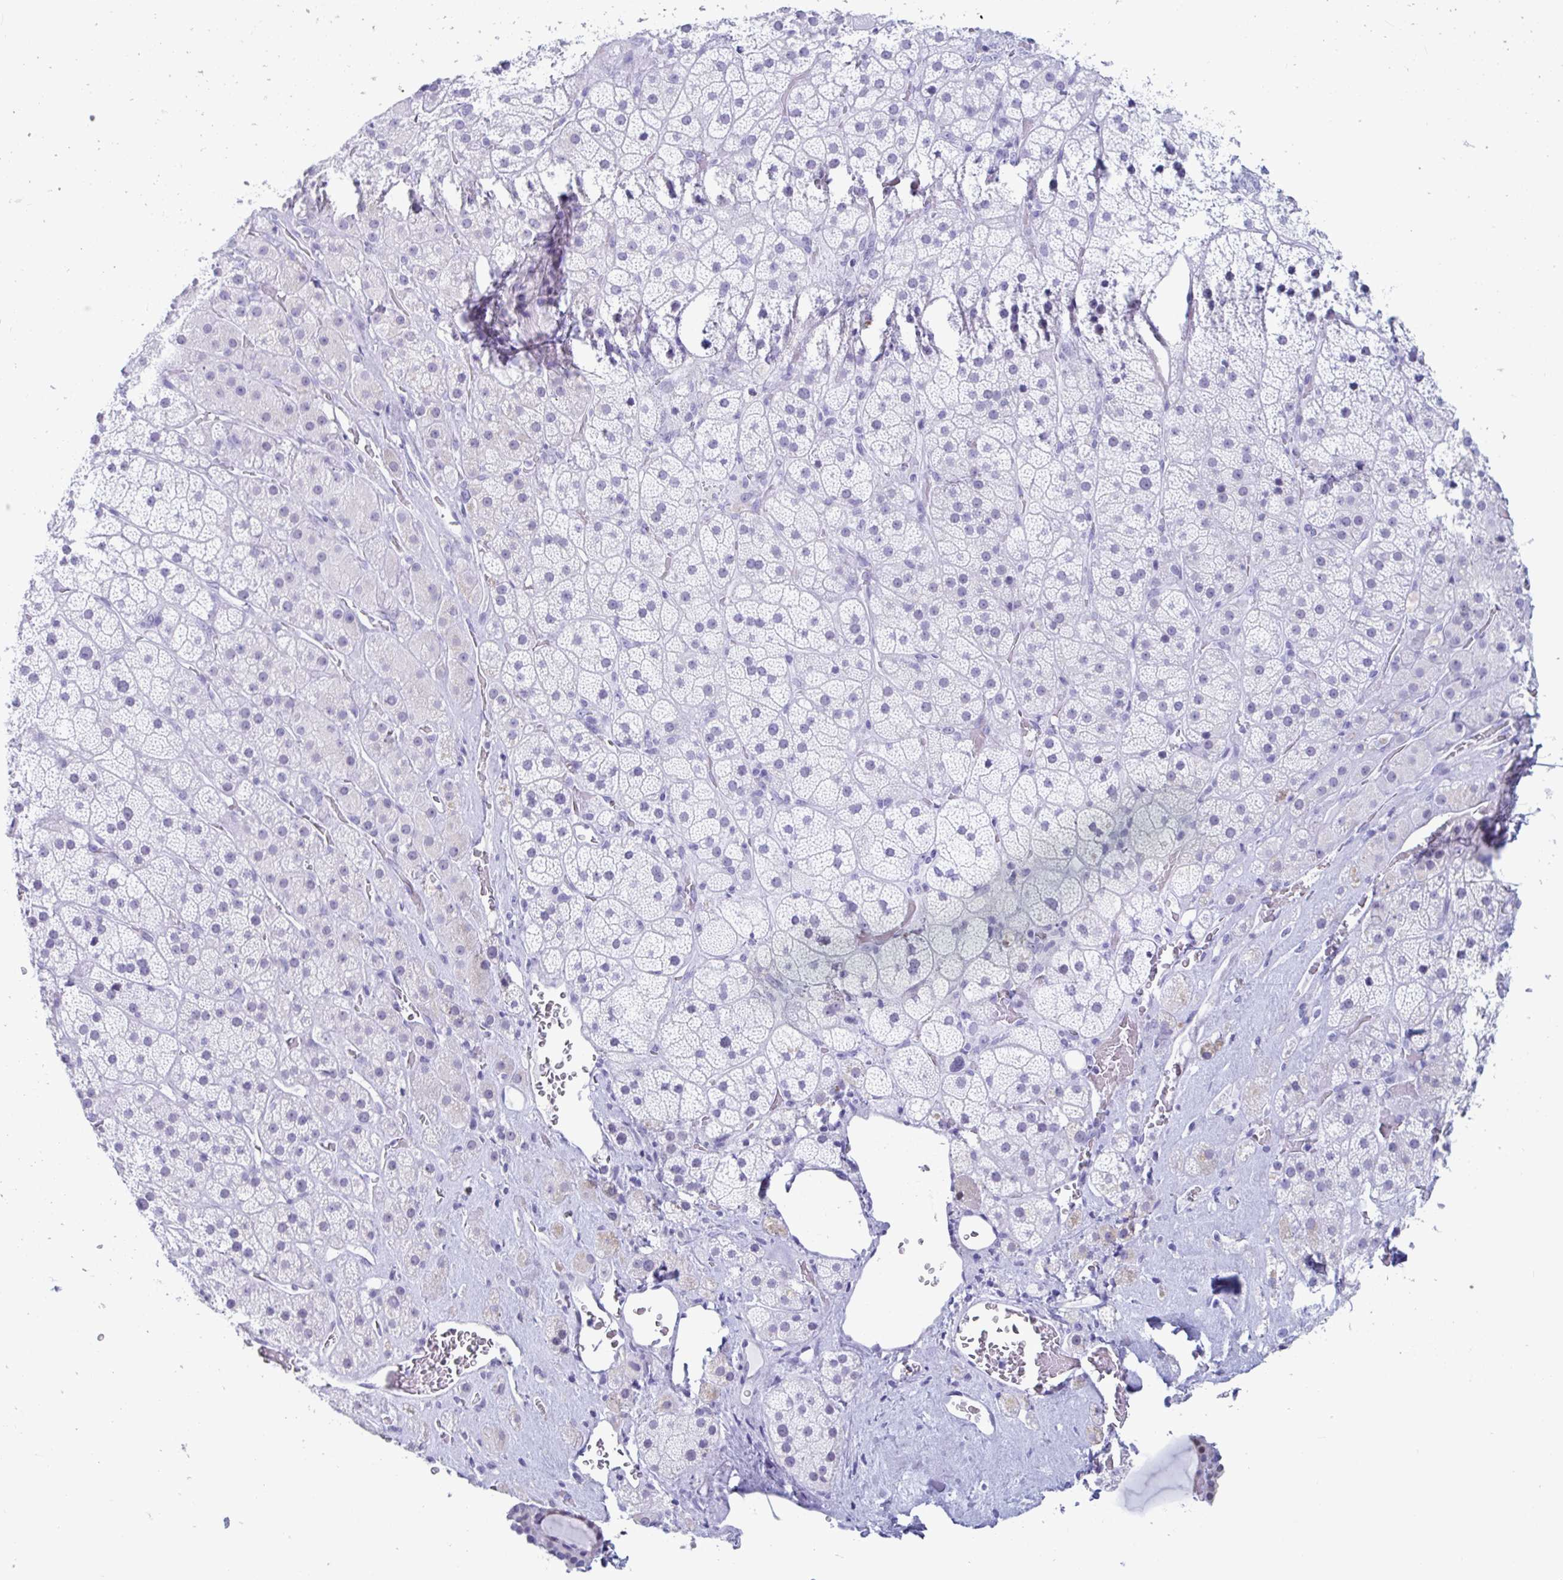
{"staining": {"intensity": "negative", "quantity": "none", "location": "none"}, "tissue": "adrenal gland", "cell_type": "Glandular cells", "image_type": "normal", "snomed": [{"axis": "morphology", "description": "Normal tissue, NOS"}, {"axis": "topography", "description": "Adrenal gland"}], "caption": "Glandular cells are negative for protein expression in unremarkable human adrenal gland. Brightfield microscopy of IHC stained with DAB (brown) and hematoxylin (blue), captured at high magnification.", "gene": "GKN2", "patient": {"sex": "male", "age": 57}}